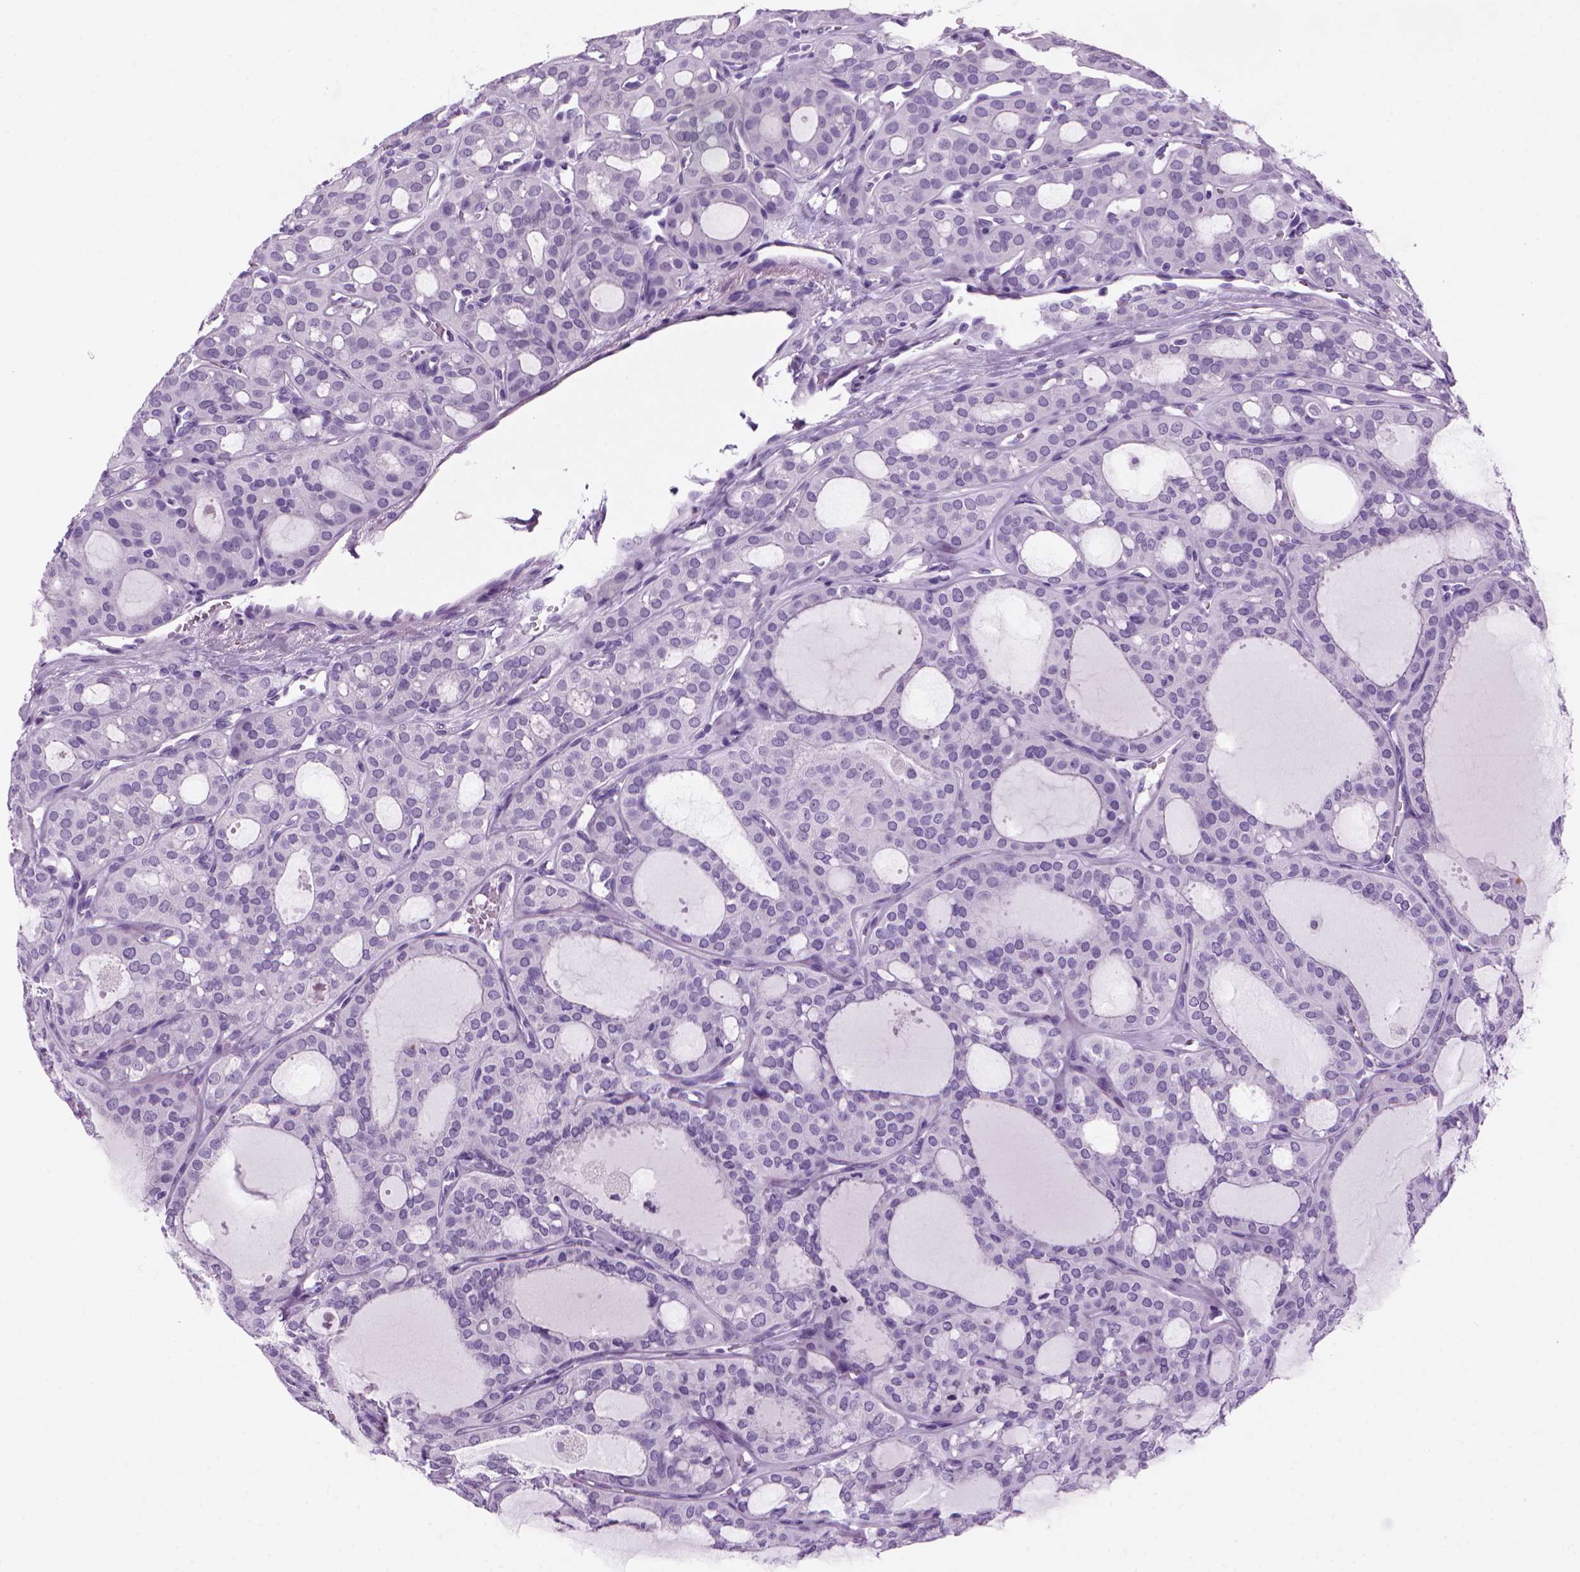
{"staining": {"intensity": "negative", "quantity": "none", "location": "none"}, "tissue": "thyroid cancer", "cell_type": "Tumor cells", "image_type": "cancer", "snomed": [{"axis": "morphology", "description": "Follicular adenoma carcinoma, NOS"}, {"axis": "topography", "description": "Thyroid gland"}], "caption": "Tumor cells show no significant positivity in follicular adenoma carcinoma (thyroid).", "gene": "MZB1", "patient": {"sex": "male", "age": 75}}